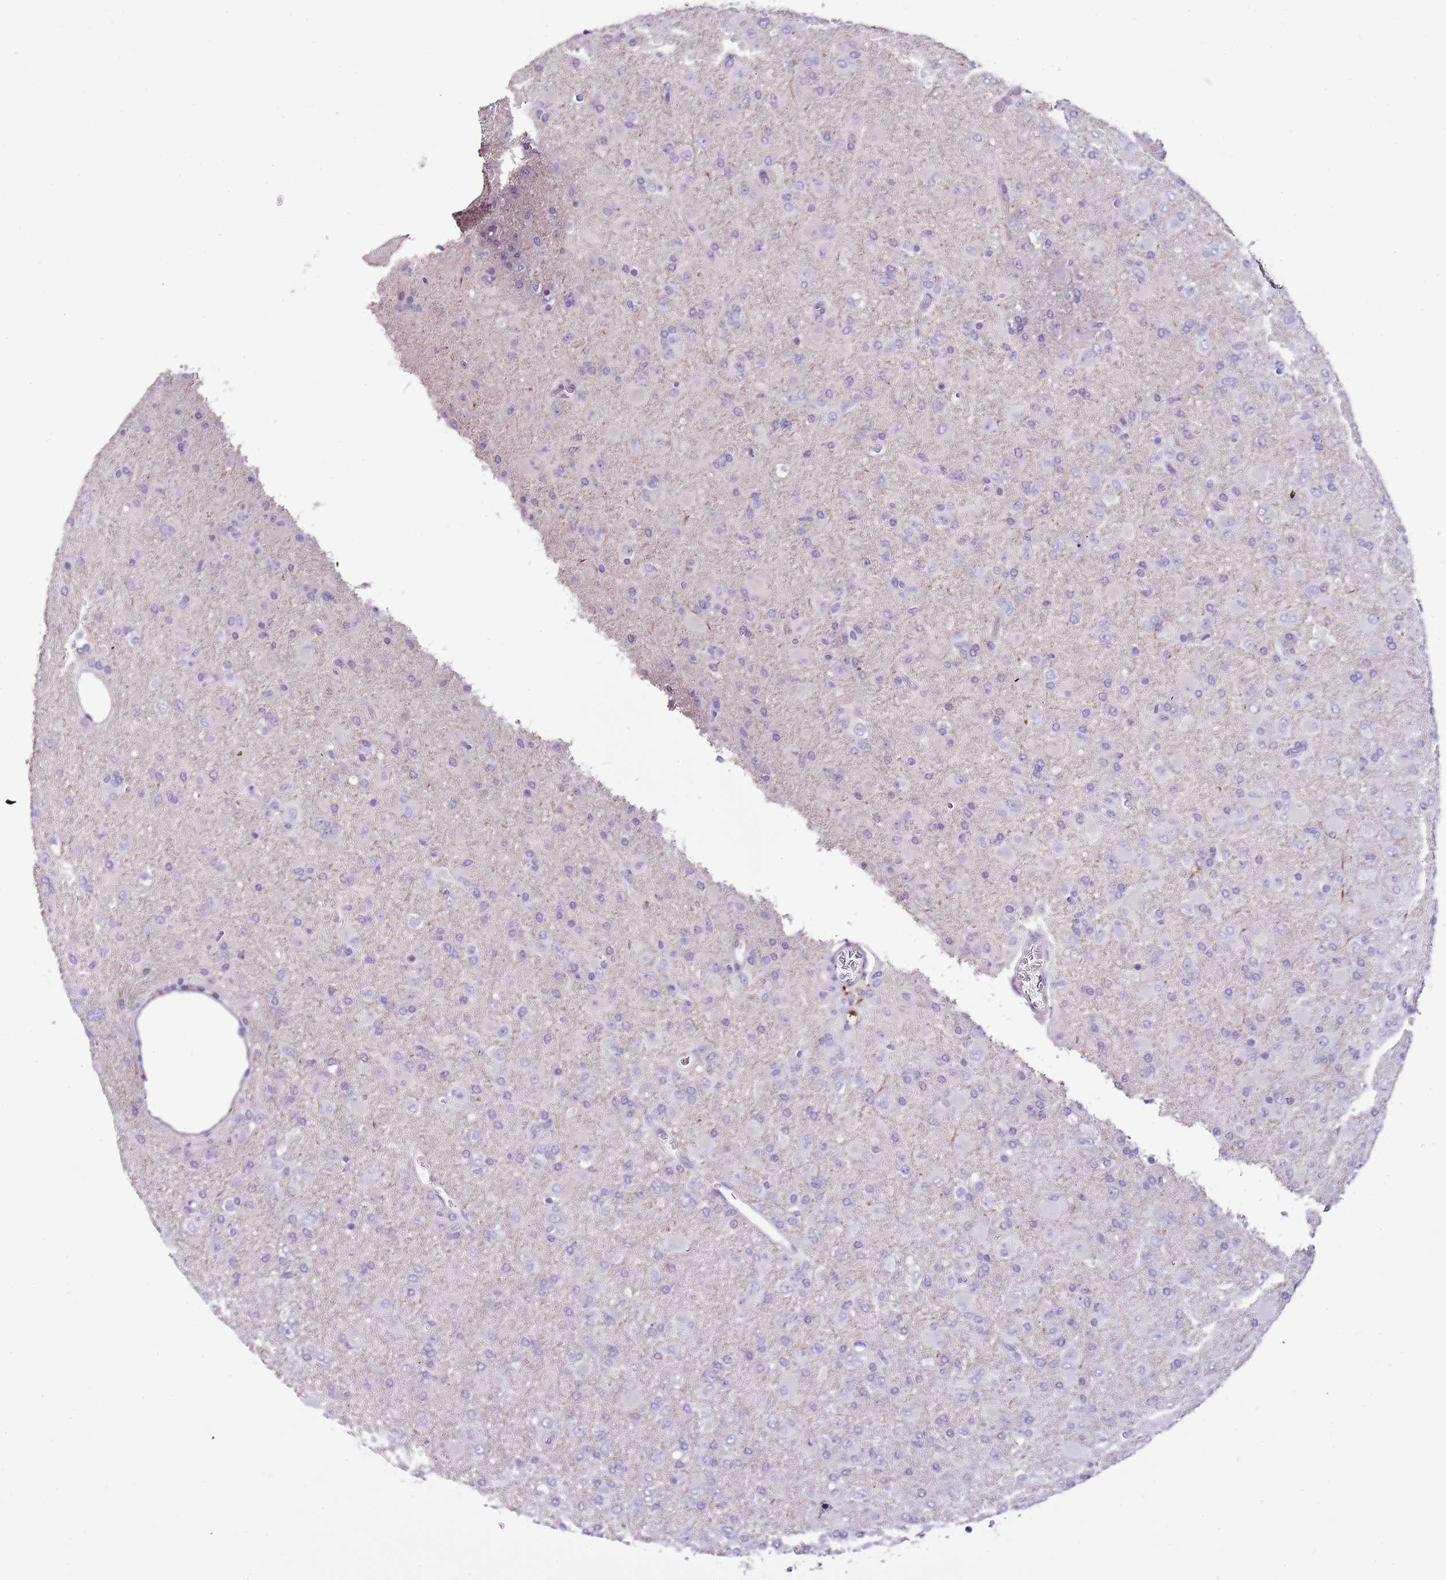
{"staining": {"intensity": "negative", "quantity": "none", "location": "none"}, "tissue": "glioma", "cell_type": "Tumor cells", "image_type": "cancer", "snomed": [{"axis": "morphology", "description": "Glioma, malignant, Low grade"}, {"axis": "topography", "description": "Brain"}], "caption": "DAB (3,3'-diaminobenzidine) immunohistochemical staining of malignant low-grade glioma displays no significant positivity in tumor cells.", "gene": "NKX2-3", "patient": {"sex": "male", "age": 65}}